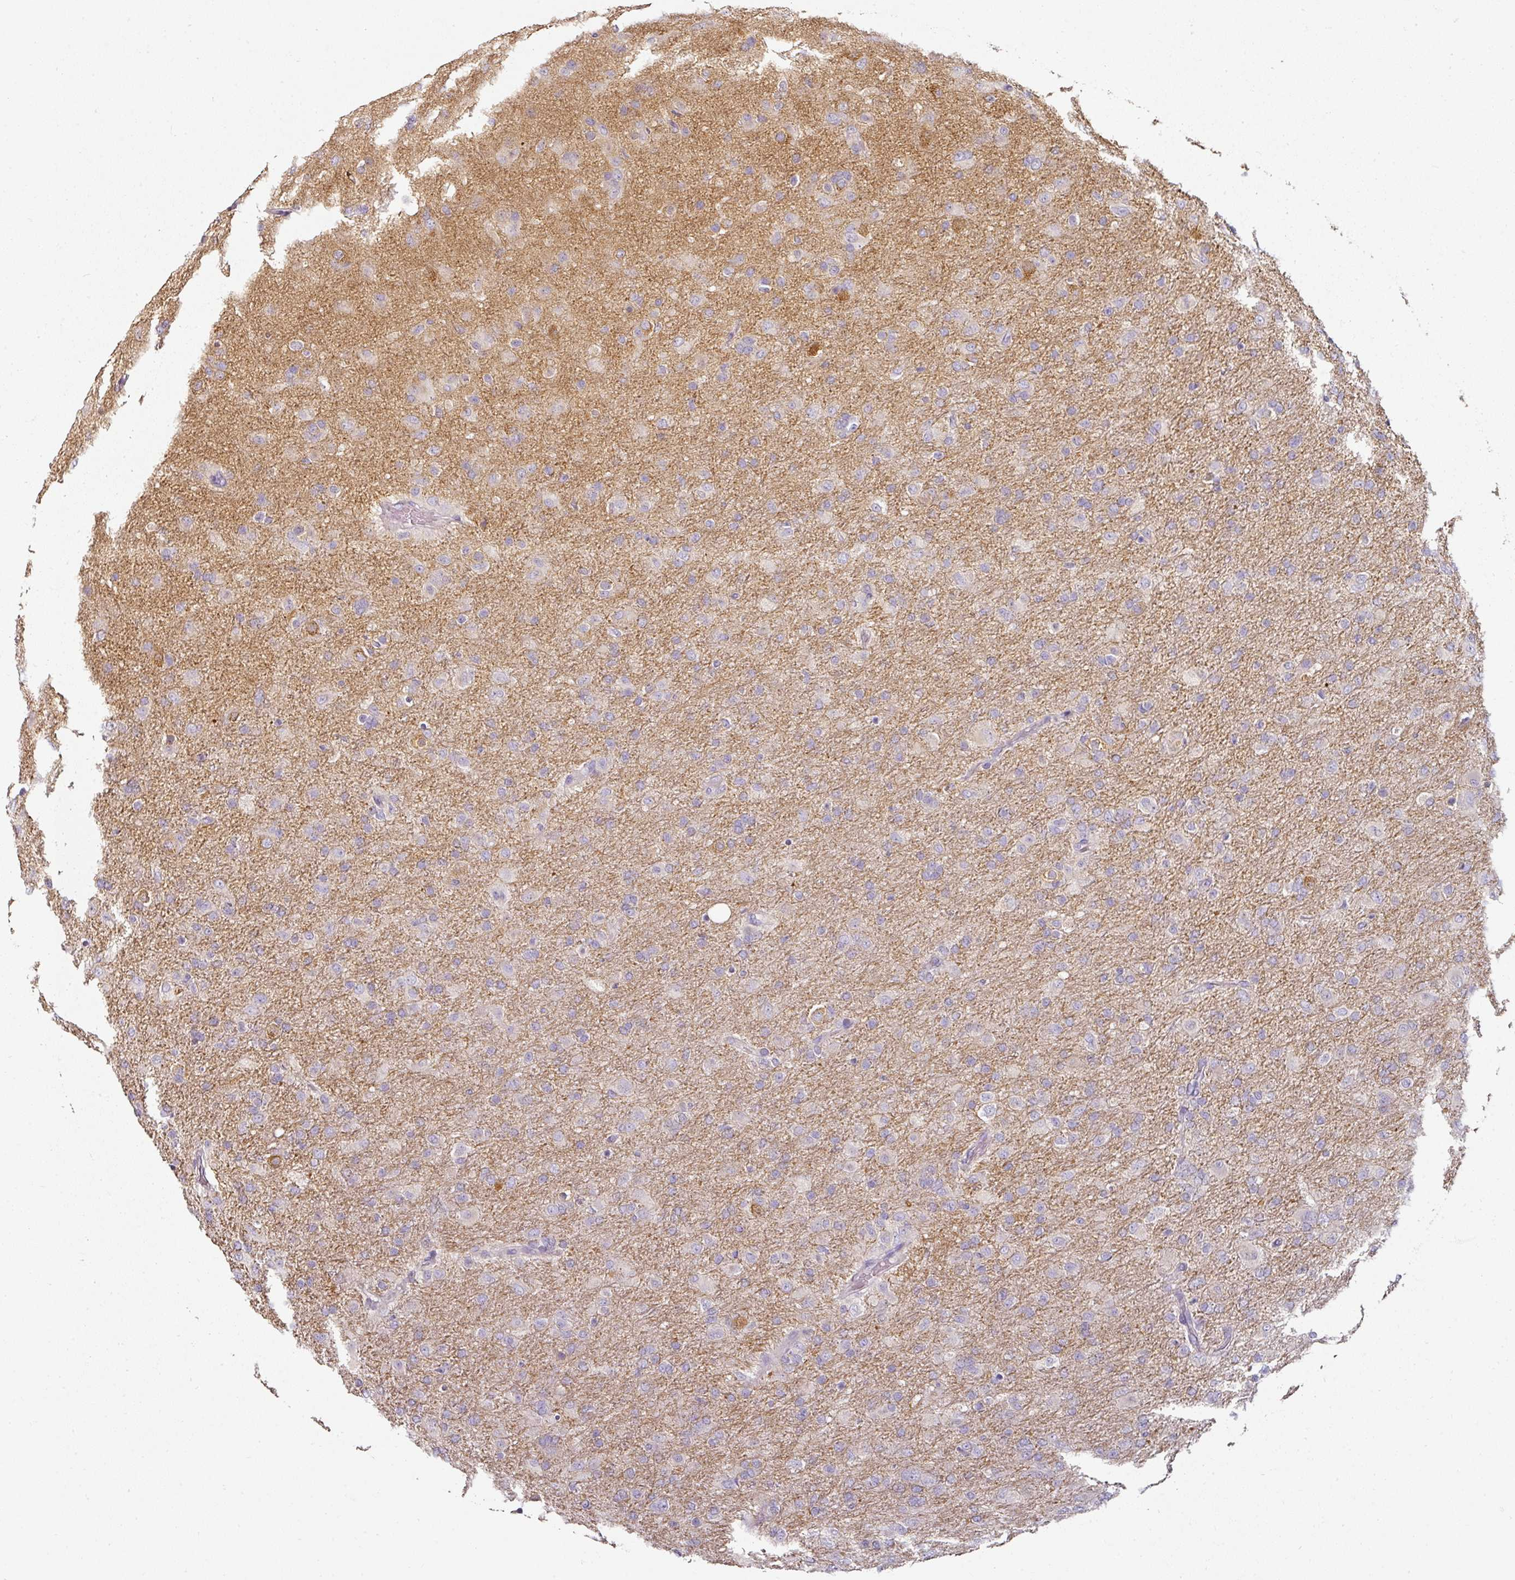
{"staining": {"intensity": "negative", "quantity": "none", "location": "none"}, "tissue": "glioma", "cell_type": "Tumor cells", "image_type": "cancer", "snomed": [{"axis": "morphology", "description": "Glioma, malignant, Low grade"}, {"axis": "topography", "description": "Brain"}], "caption": "IHC image of human malignant low-grade glioma stained for a protein (brown), which exhibits no expression in tumor cells.", "gene": "CAP2", "patient": {"sex": "male", "age": 65}}